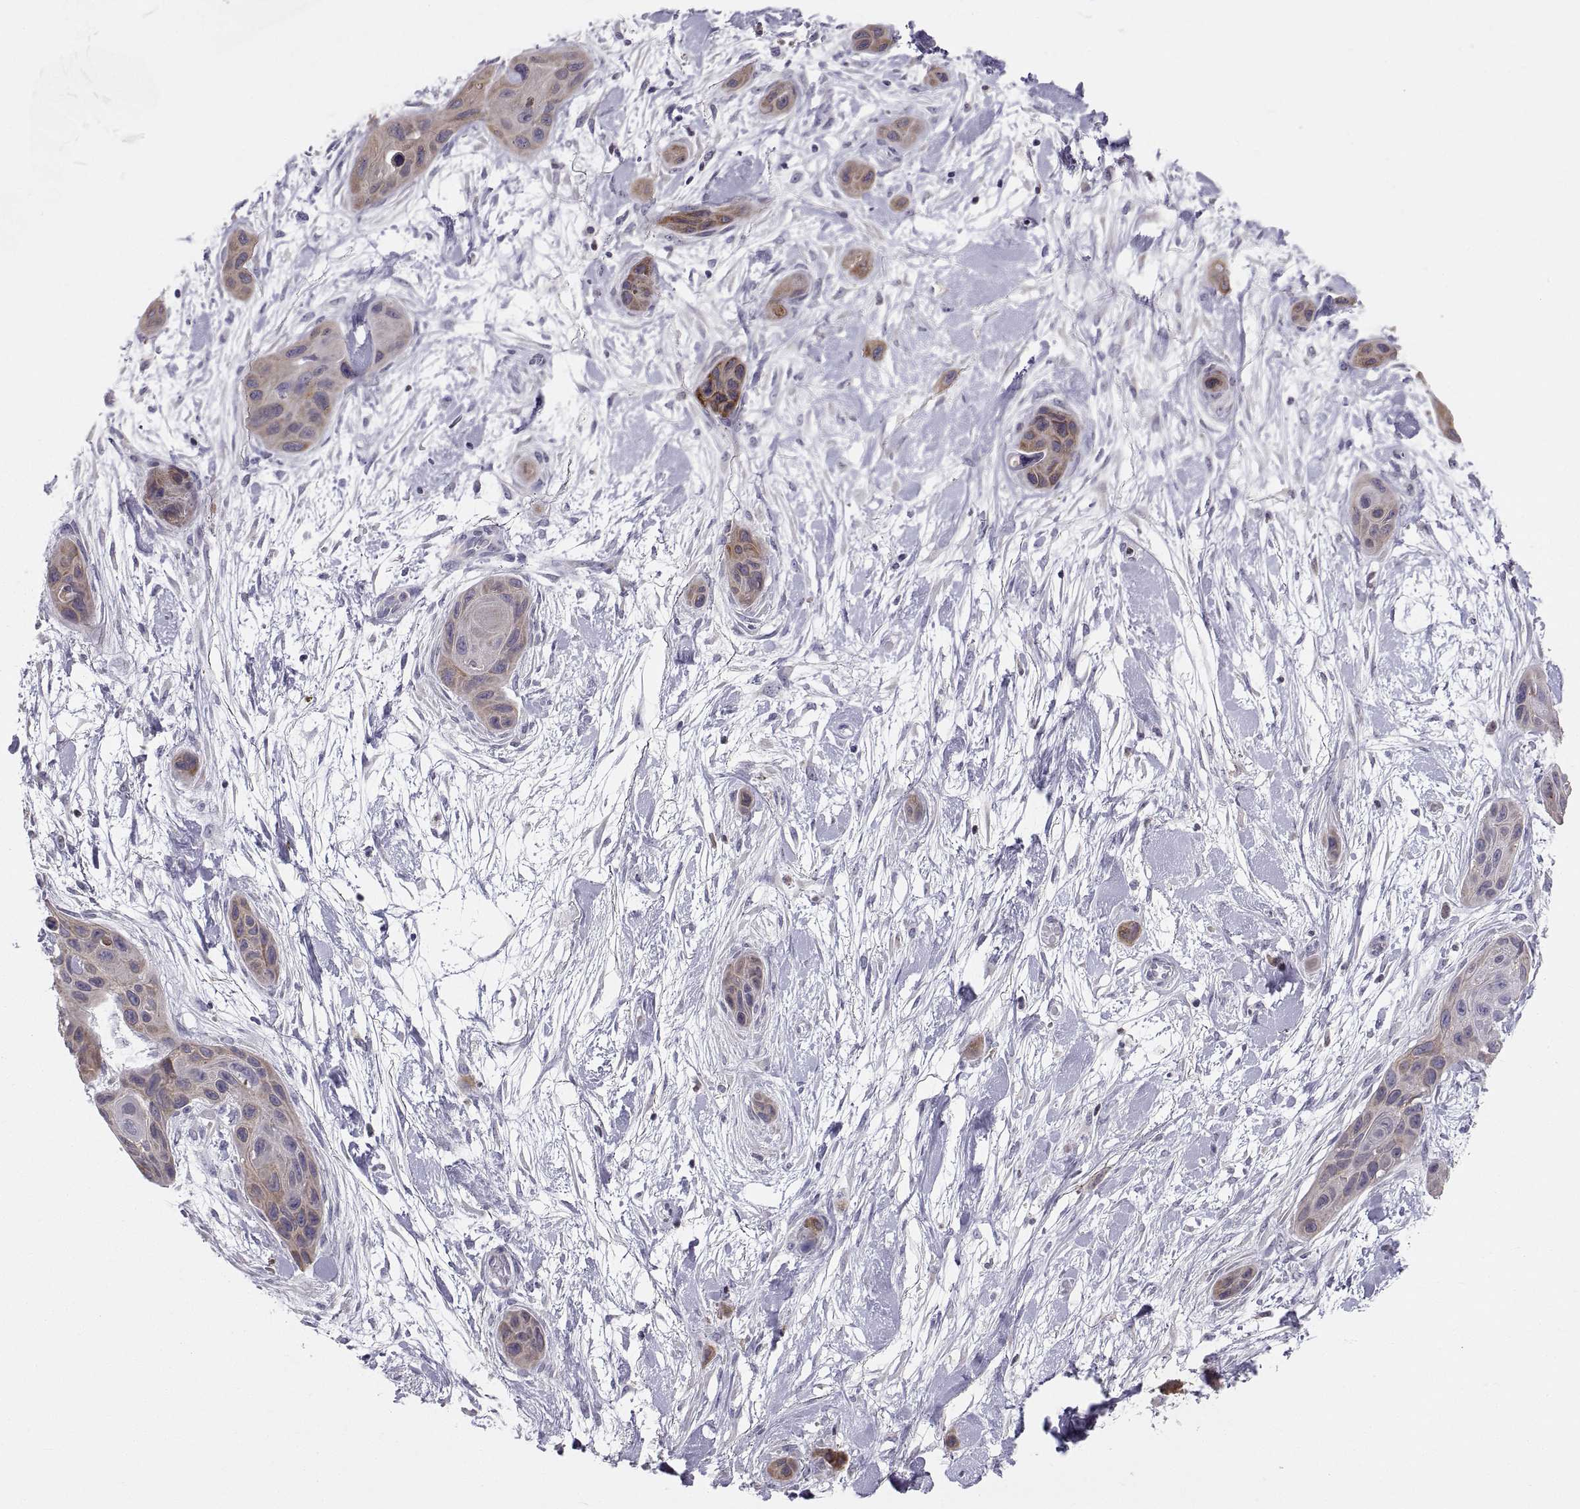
{"staining": {"intensity": "moderate", "quantity": "25%-75%", "location": "cytoplasmic/membranous"}, "tissue": "skin cancer", "cell_type": "Tumor cells", "image_type": "cancer", "snomed": [{"axis": "morphology", "description": "Squamous cell carcinoma, NOS"}, {"axis": "topography", "description": "Skin"}], "caption": "Skin cancer (squamous cell carcinoma) stained with DAB immunohistochemistry (IHC) demonstrates medium levels of moderate cytoplasmic/membranous staining in approximately 25%-75% of tumor cells.", "gene": "ERO1A", "patient": {"sex": "male", "age": 79}}